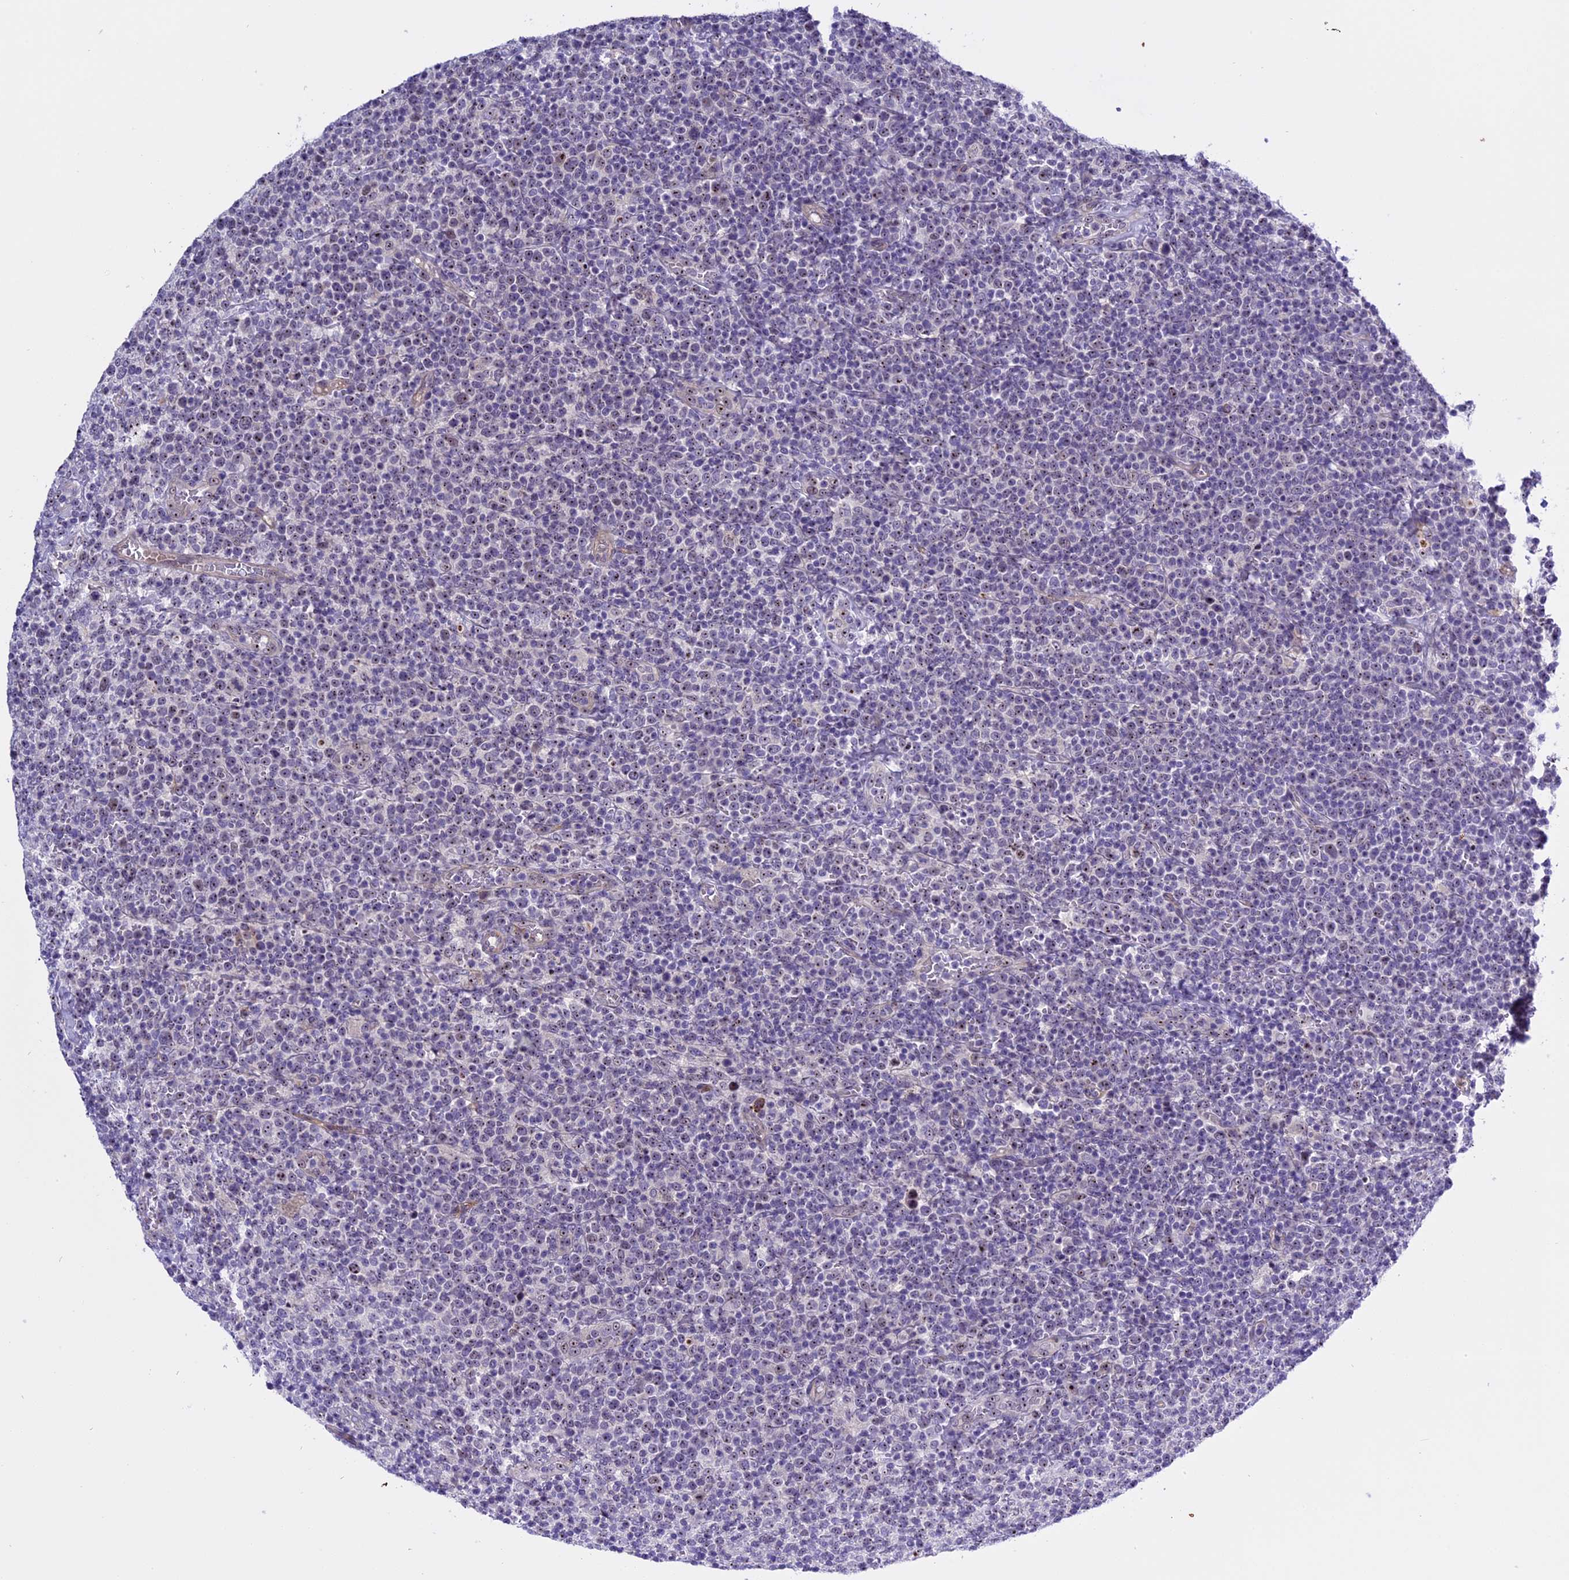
{"staining": {"intensity": "weak", "quantity": ">75%", "location": "nuclear"}, "tissue": "lymphoma", "cell_type": "Tumor cells", "image_type": "cancer", "snomed": [{"axis": "morphology", "description": "Malignant lymphoma, non-Hodgkin's type, High grade"}, {"axis": "topography", "description": "Lymph node"}], "caption": "An image of lymphoma stained for a protein demonstrates weak nuclear brown staining in tumor cells.", "gene": "TBL3", "patient": {"sex": "male", "age": 61}}